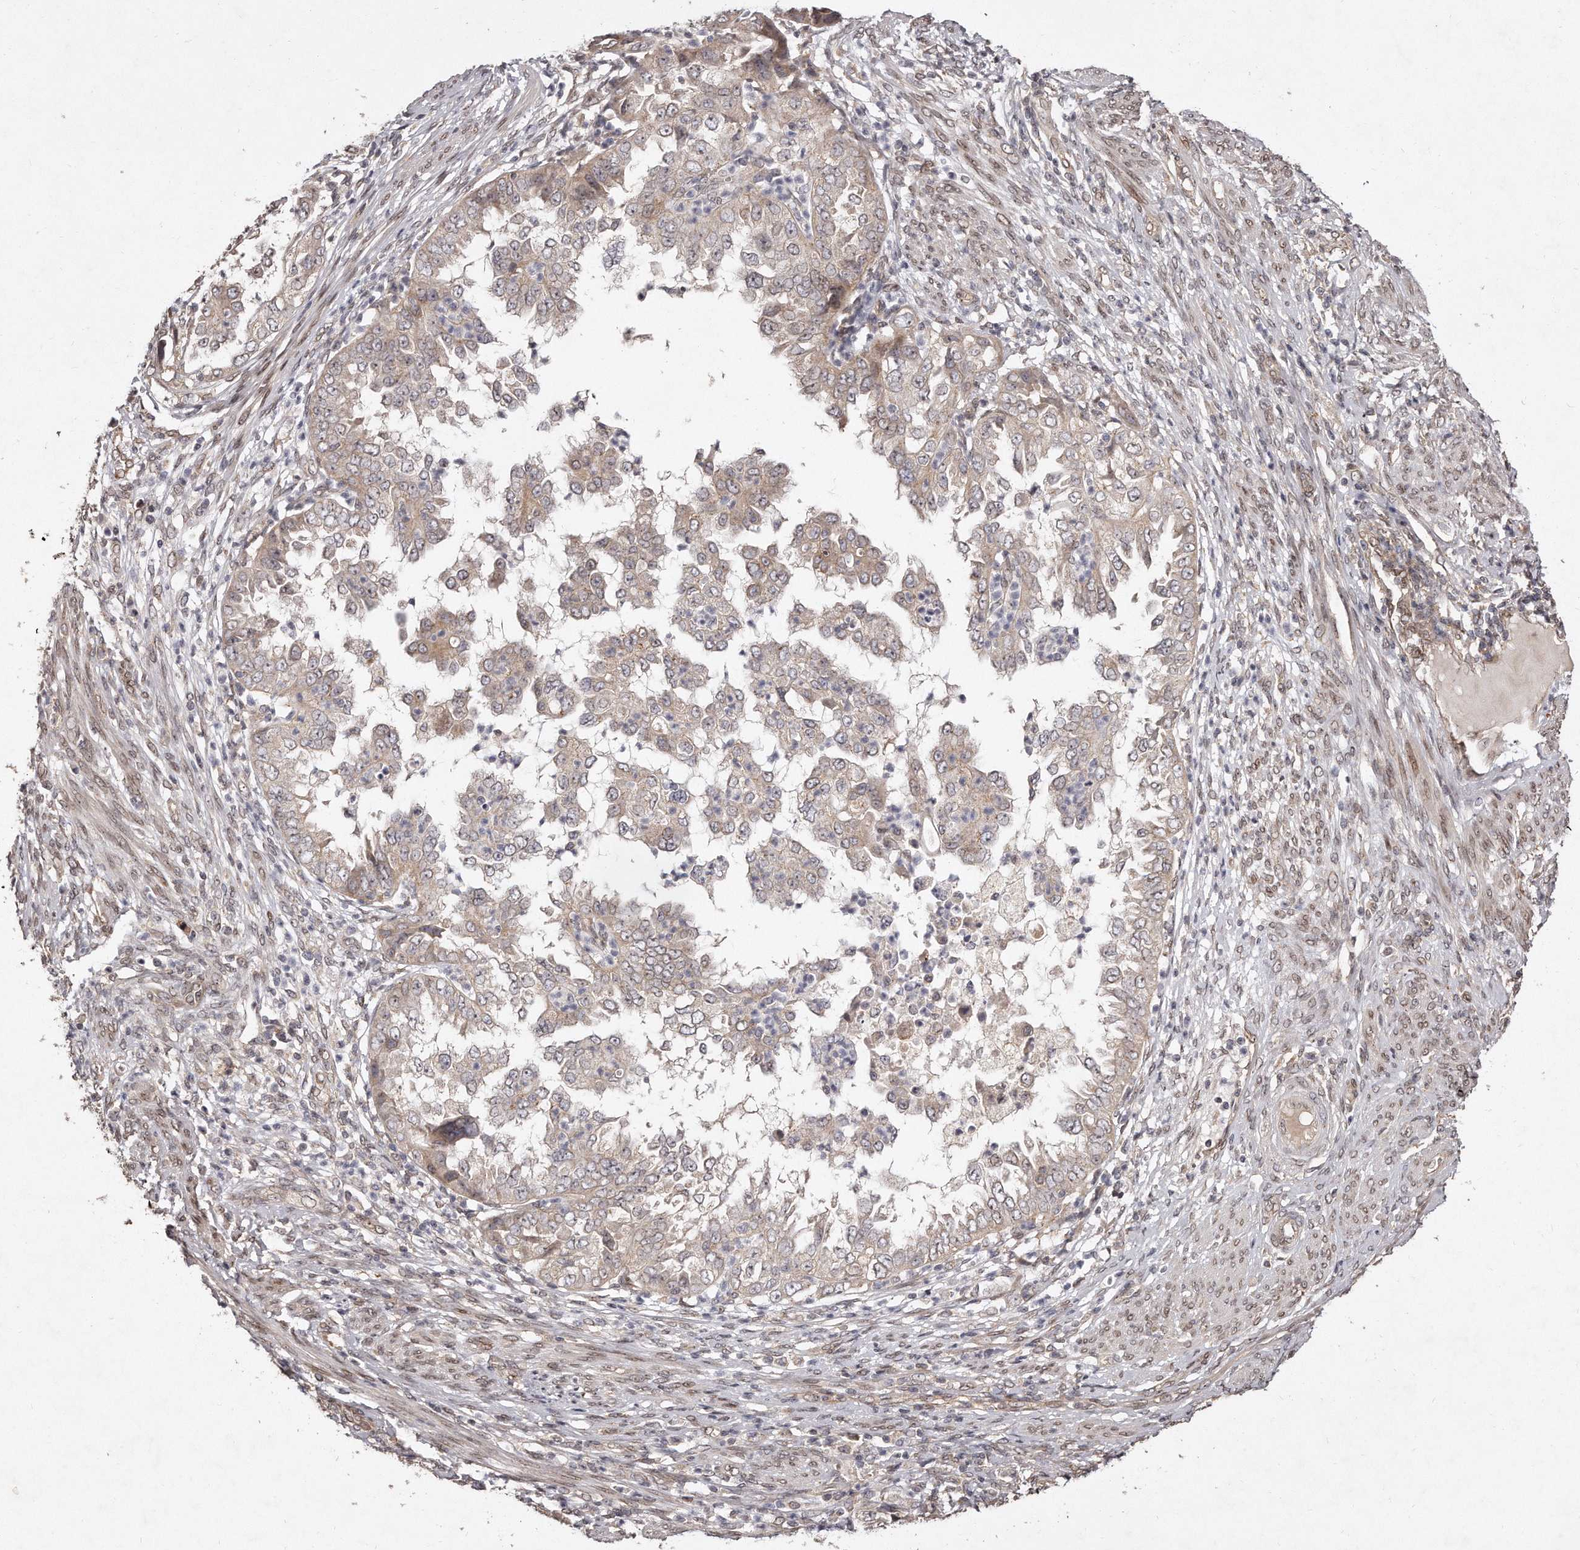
{"staining": {"intensity": "weak", "quantity": "<25%", "location": "cytoplasmic/membranous"}, "tissue": "endometrial cancer", "cell_type": "Tumor cells", "image_type": "cancer", "snomed": [{"axis": "morphology", "description": "Adenocarcinoma, NOS"}, {"axis": "topography", "description": "Endometrium"}], "caption": "Tumor cells are negative for protein expression in human adenocarcinoma (endometrial). The staining is performed using DAB (3,3'-diaminobenzidine) brown chromogen with nuclei counter-stained in using hematoxylin.", "gene": "HASPIN", "patient": {"sex": "female", "age": 85}}